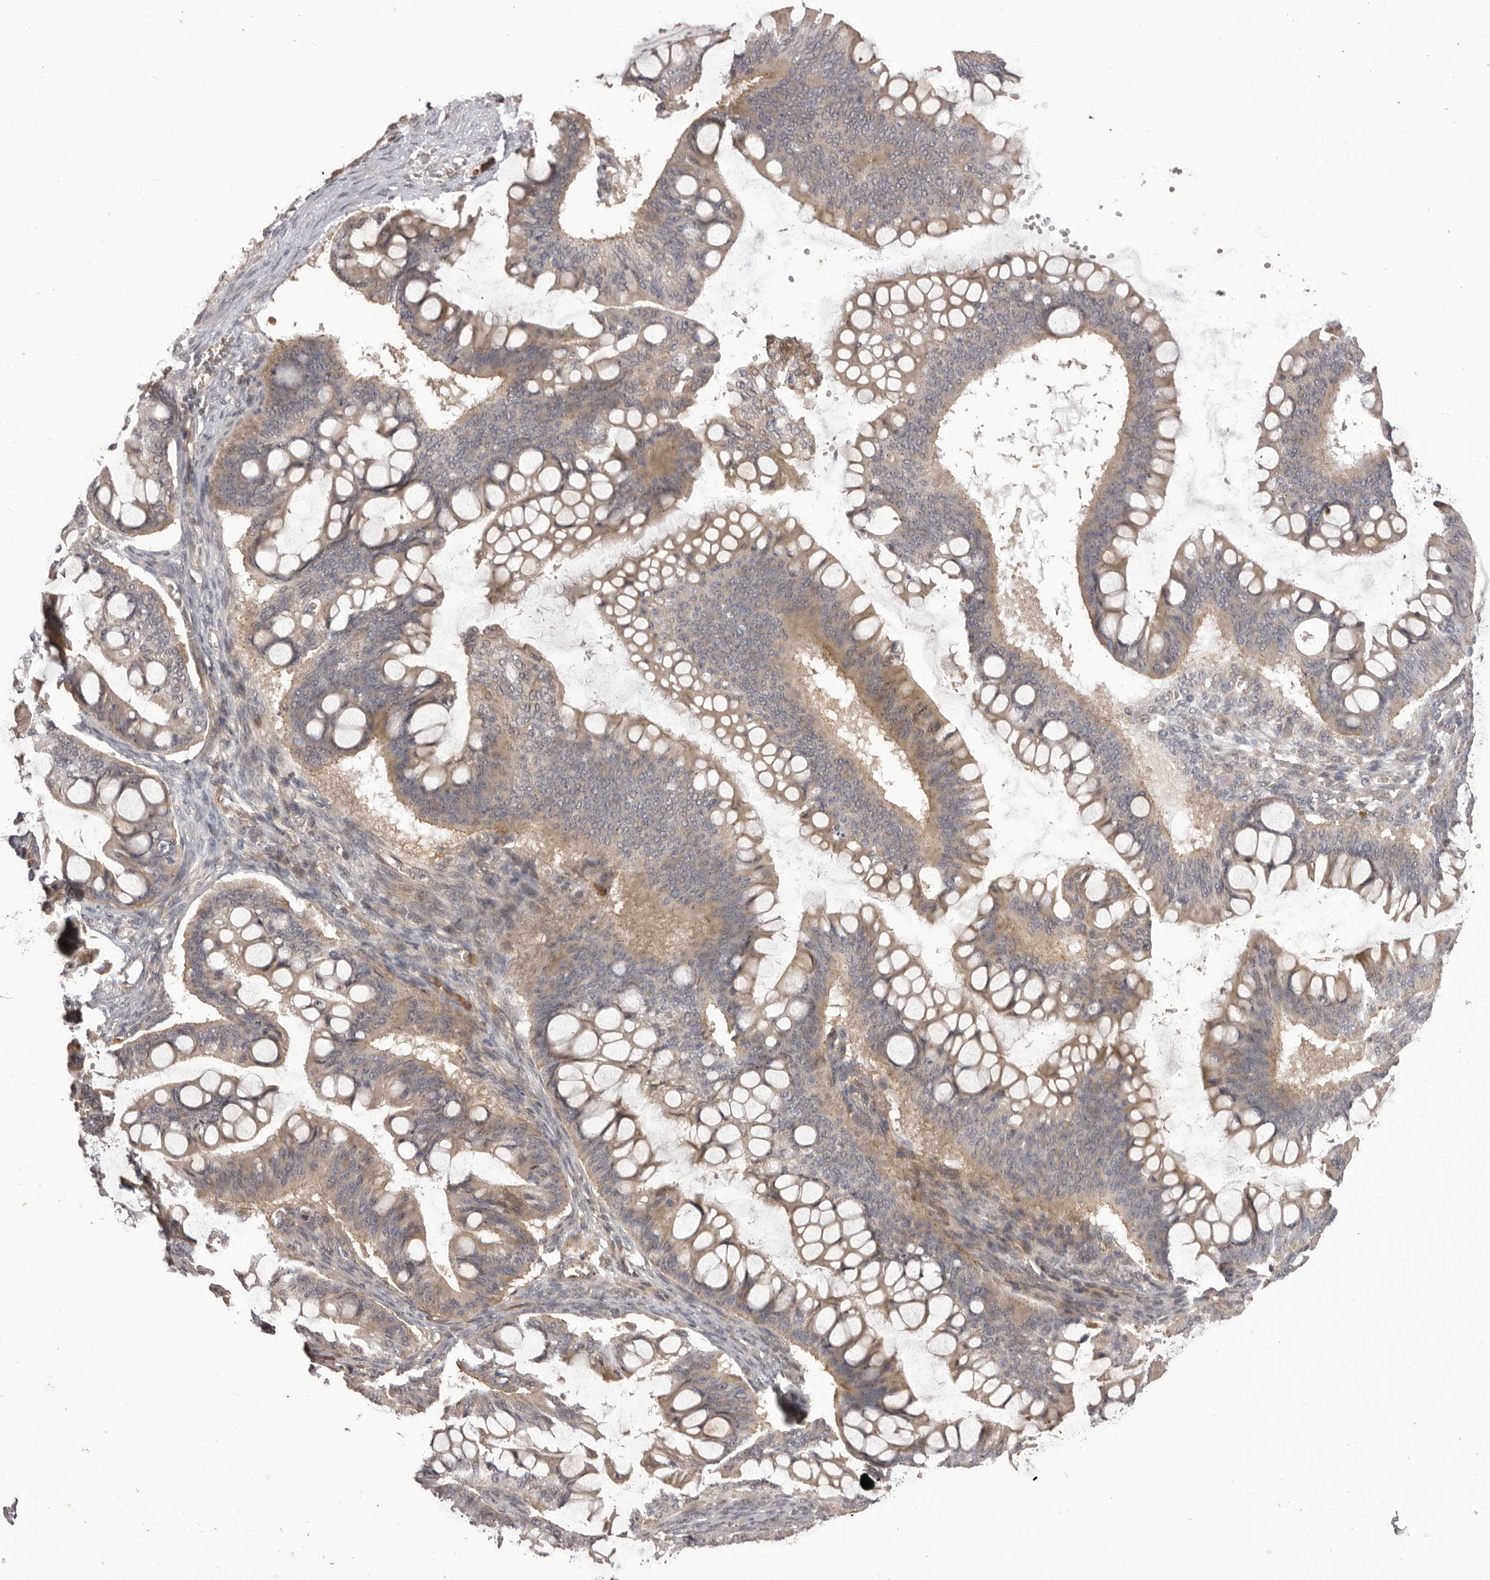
{"staining": {"intensity": "weak", "quantity": ">75%", "location": "cytoplasmic/membranous"}, "tissue": "ovarian cancer", "cell_type": "Tumor cells", "image_type": "cancer", "snomed": [{"axis": "morphology", "description": "Cystadenocarcinoma, mucinous, NOS"}, {"axis": "topography", "description": "Ovary"}], "caption": "Mucinous cystadenocarcinoma (ovarian) stained for a protein shows weak cytoplasmic/membranous positivity in tumor cells. (DAB (3,3'-diaminobenzidine) IHC with brightfield microscopy, high magnification).", "gene": "GLIPR2", "patient": {"sex": "female", "age": 73}}